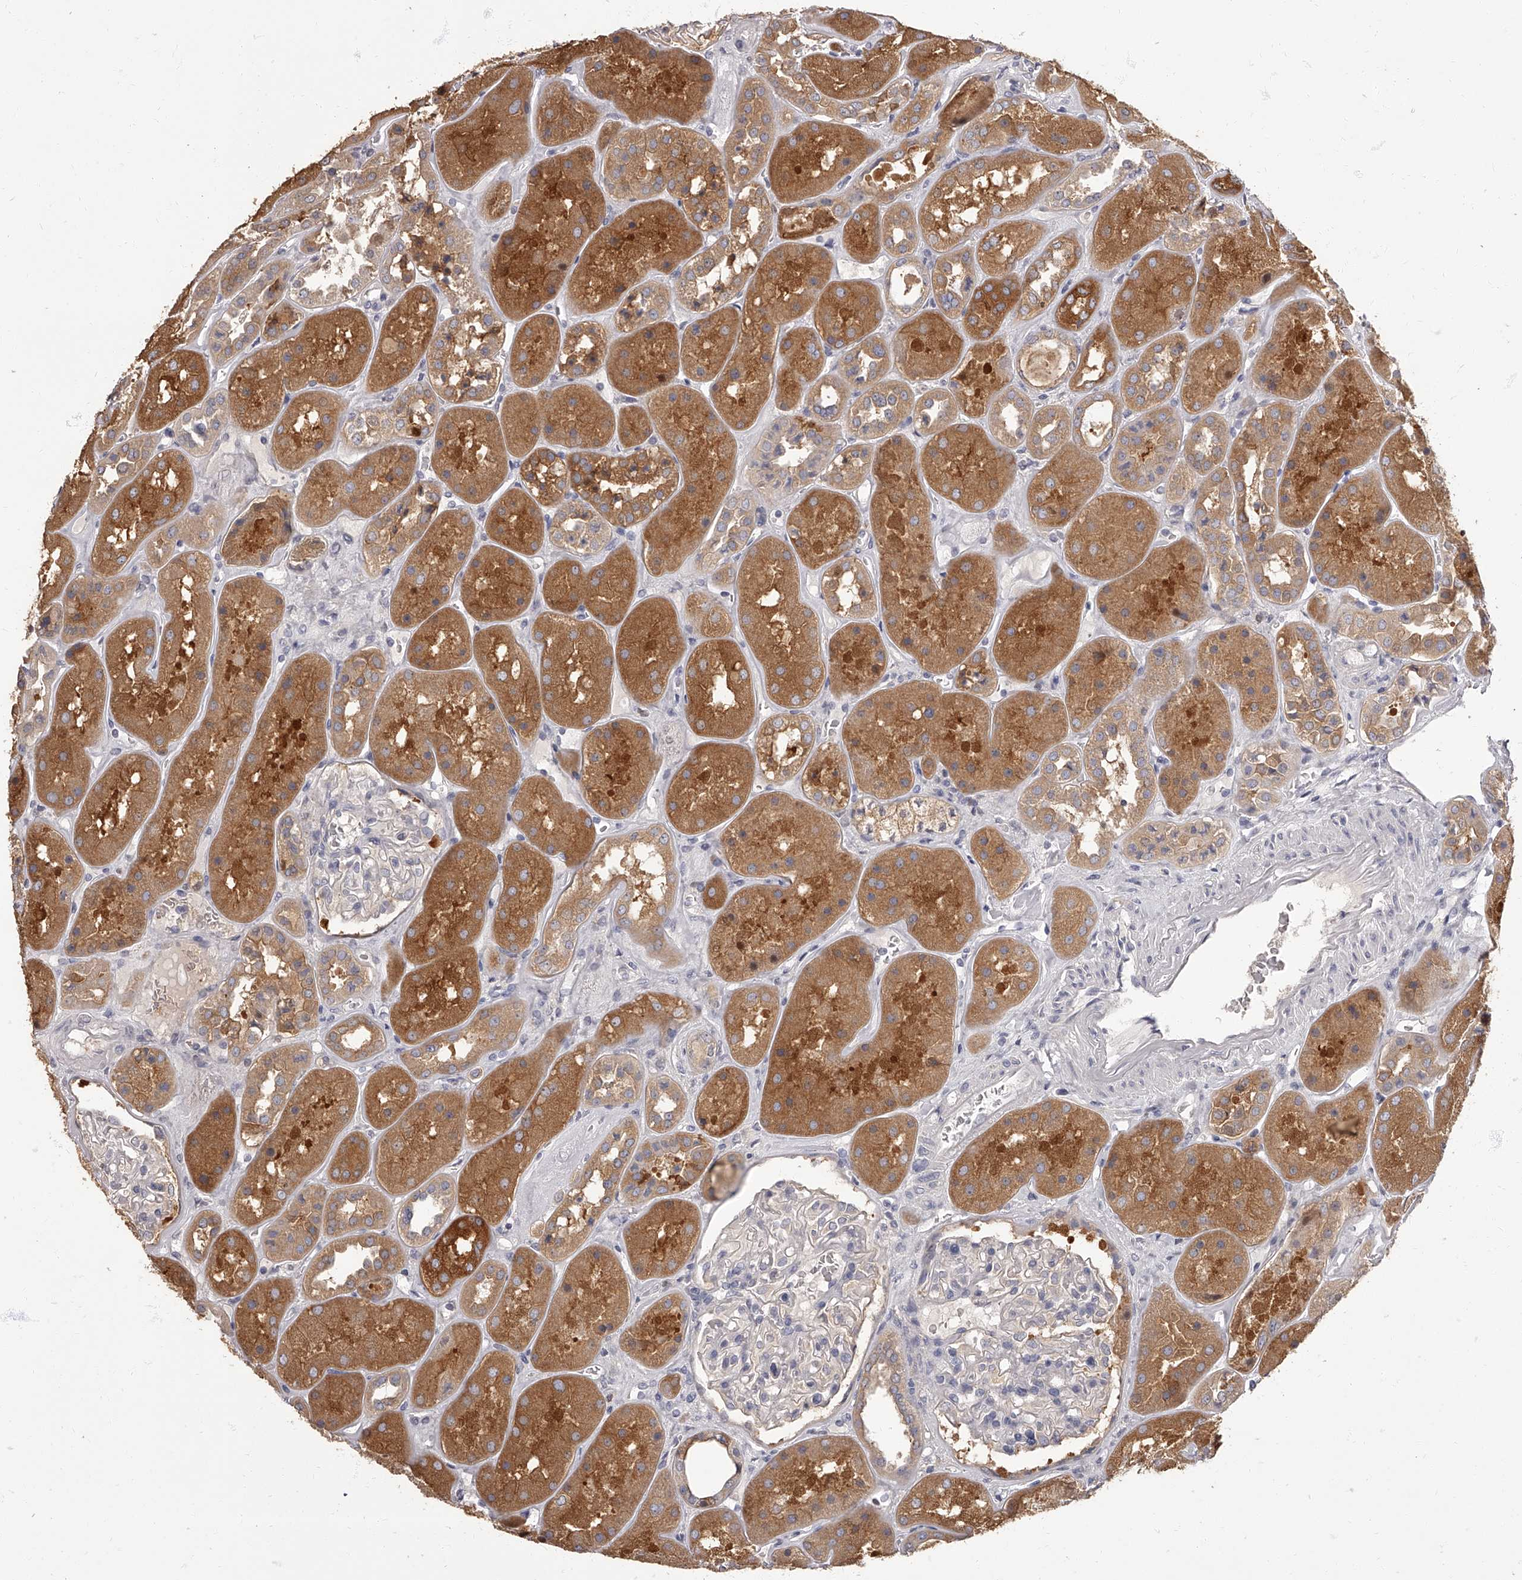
{"staining": {"intensity": "weak", "quantity": "<25%", "location": "cytoplasmic/membranous"}, "tissue": "kidney", "cell_type": "Cells in glomeruli", "image_type": "normal", "snomed": [{"axis": "morphology", "description": "Normal tissue, NOS"}, {"axis": "topography", "description": "Kidney"}], "caption": "Immunohistochemistry photomicrograph of normal human kidney stained for a protein (brown), which reveals no positivity in cells in glomeruli.", "gene": "APEH", "patient": {"sex": "male", "age": 70}}